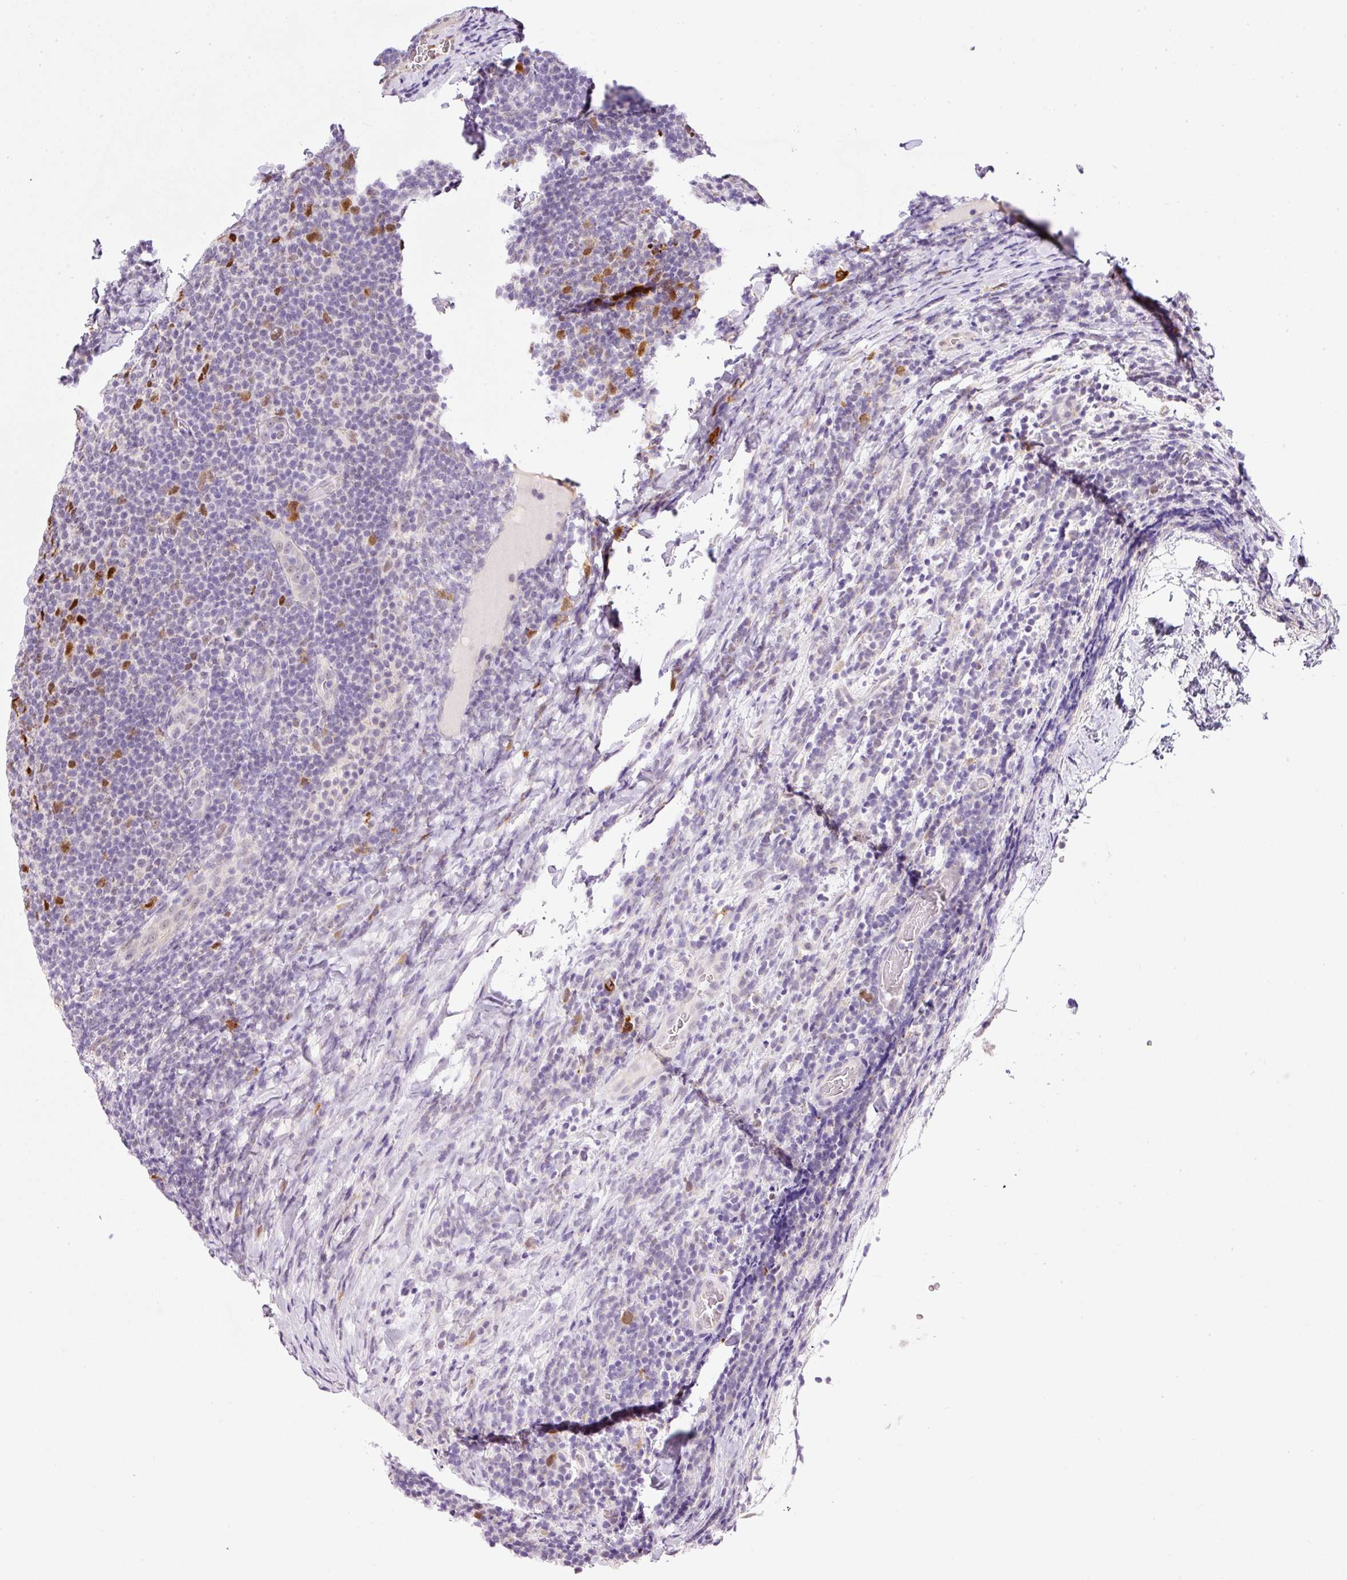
{"staining": {"intensity": "moderate", "quantity": "<25%", "location": "nuclear"}, "tissue": "lymphoma", "cell_type": "Tumor cells", "image_type": "cancer", "snomed": [{"axis": "morphology", "description": "Malignant lymphoma, non-Hodgkin's type, Low grade"}, {"axis": "topography", "description": "Lymph node"}], "caption": "The immunohistochemical stain highlights moderate nuclear staining in tumor cells of lymphoma tissue.", "gene": "KPNA2", "patient": {"sex": "male", "age": 66}}